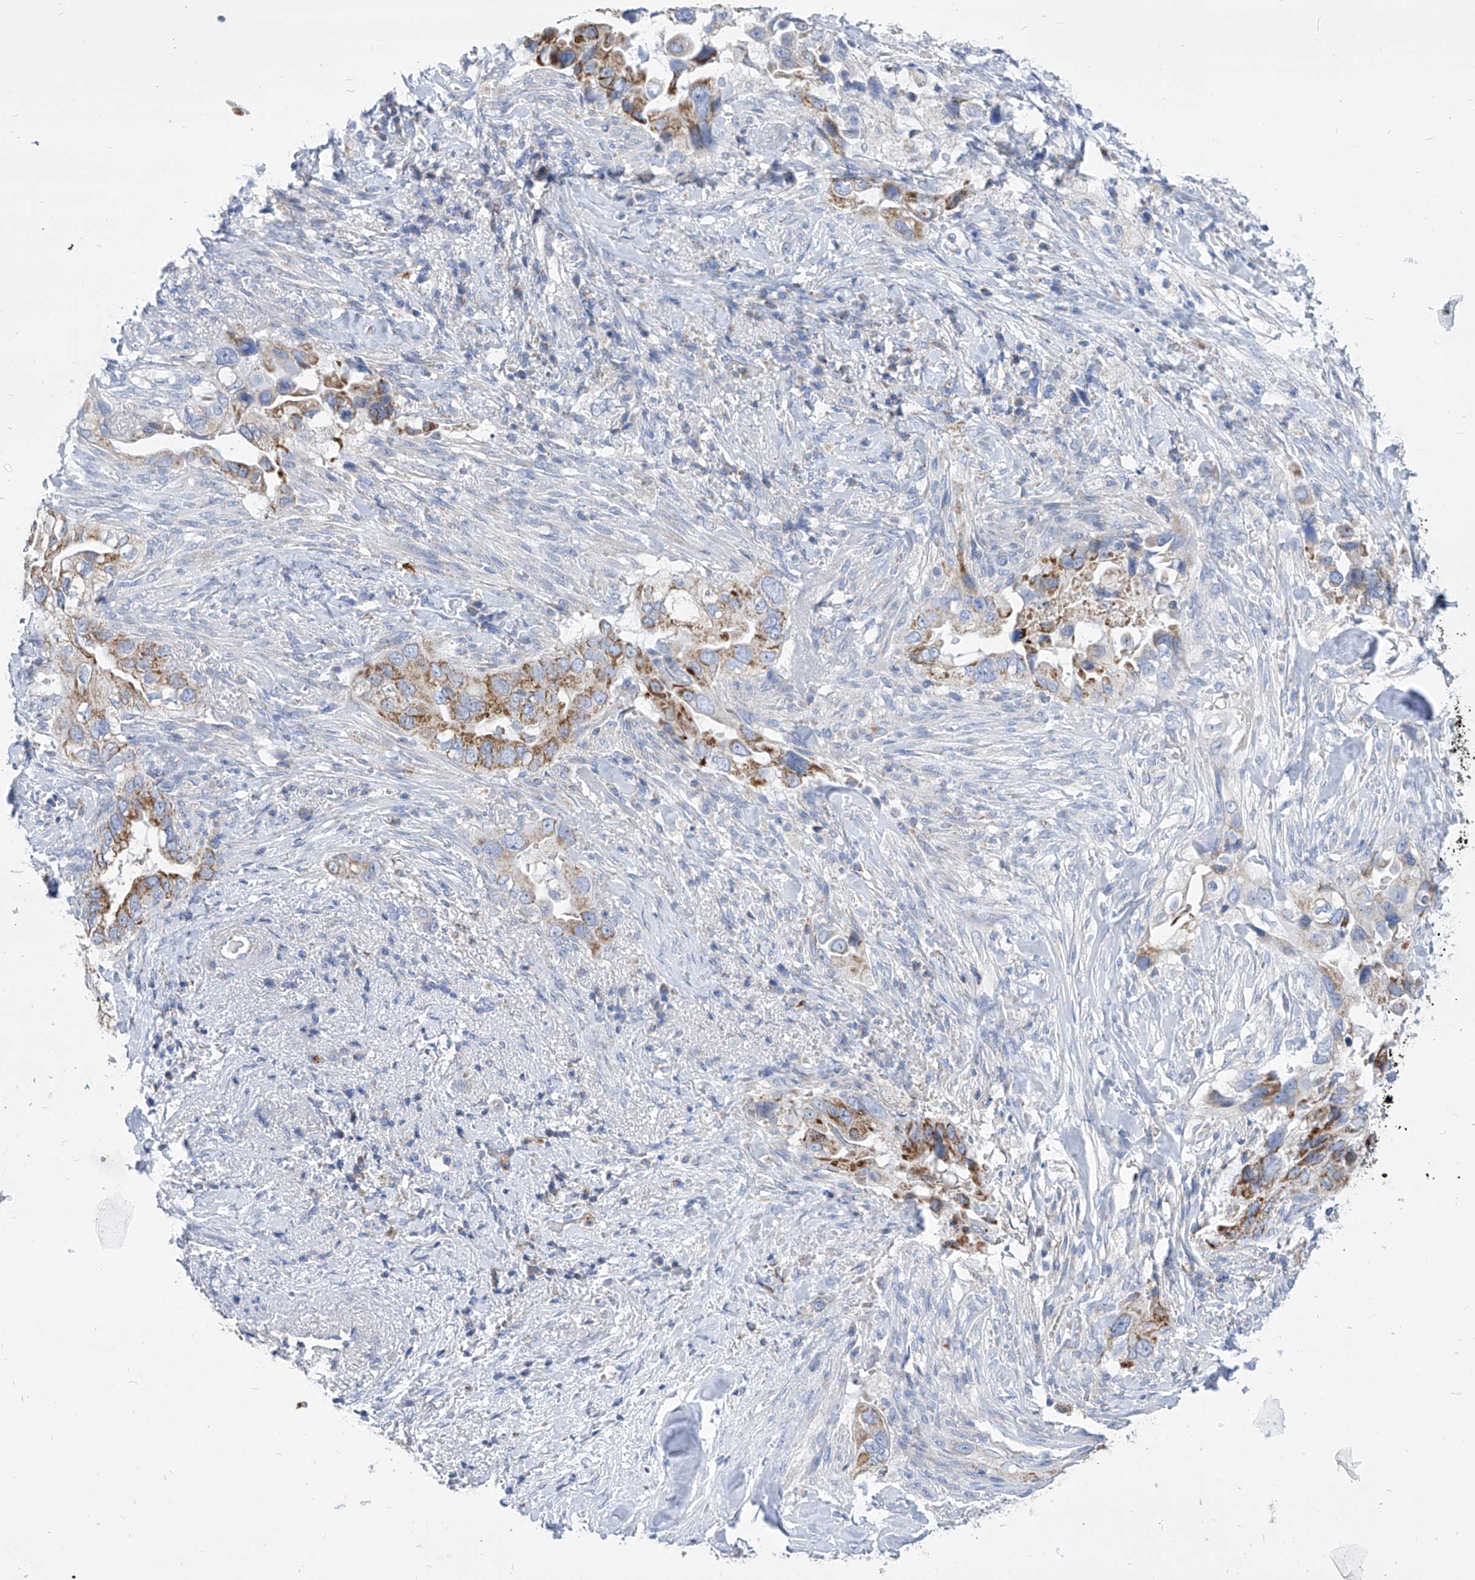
{"staining": {"intensity": "moderate", "quantity": "25%-75%", "location": "cytoplasmic/membranous"}, "tissue": "pancreatic cancer", "cell_type": "Tumor cells", "image_type": "cancer", "snomed": [{"axis": "morphology", "description": "Inflammation, NOS"}, {"axis": "morphology", "description": "Adenocarcinoma, NOS"}, {"axis": "topography", "description": "Pancreas"}], "caption": "Immunohistochemistry (IHC) (DAB (3,3'-diaminobenzidine)) staining of adenocarcinoma (pancreatic) reveals moderate cytoplasmic/membranous protein expression in about 25%-75% of tumor cells.", "gene": "COQ3", "patient": {"sex": "female", "age": 56}}